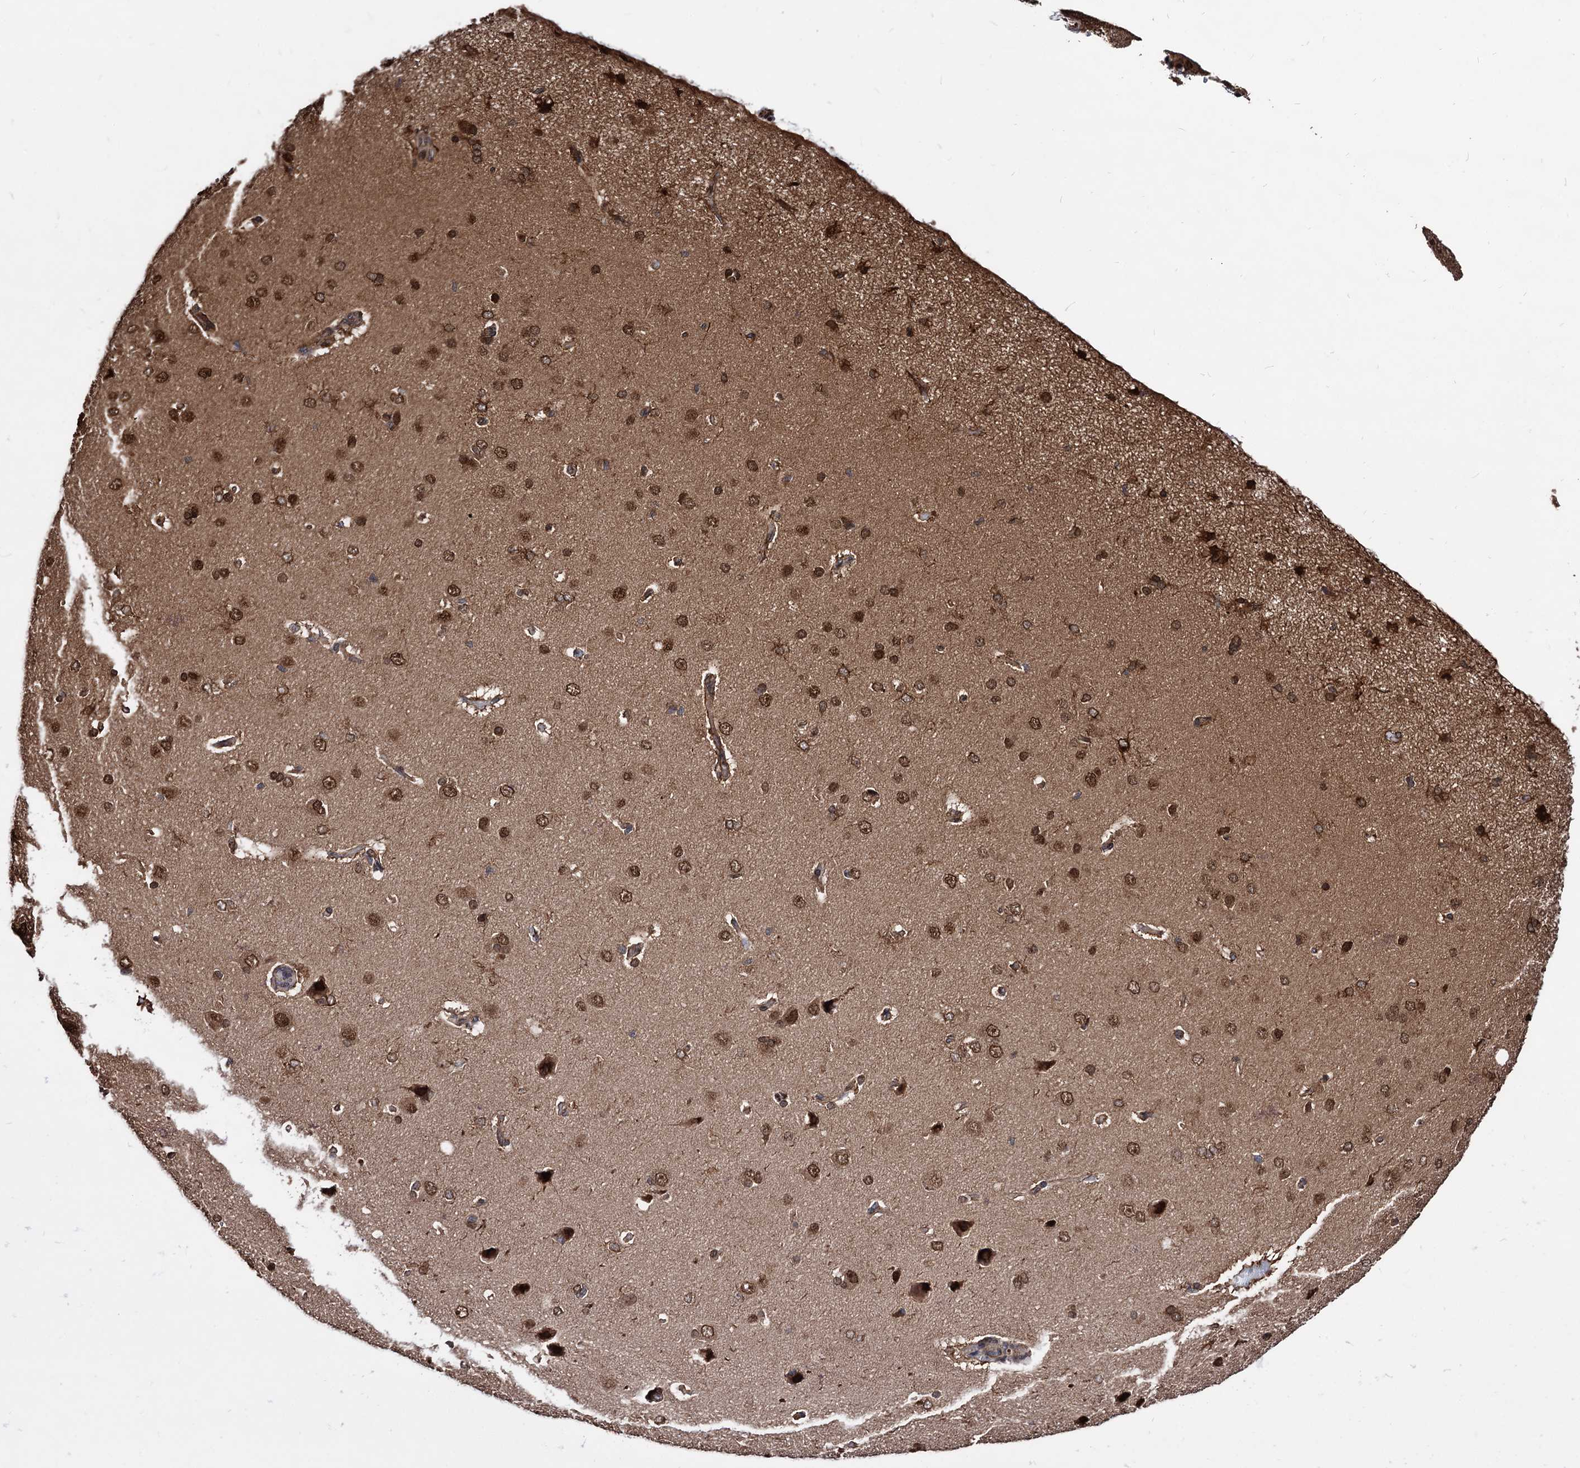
{"staining": {"intensity": "strong", "quantity": ">75%", "location": "cytoplasmic/membranous"}, "tissue": "cerebral cortex", "cell_type": "Endothelial cells", "image_type": "normal", "snomed": [{"axis": "morphology", "description": "Normal tissue, NOS"}, {"axis": "topography", "description": "Cerebral cortex"}], "caption": "Protein staining of normal cerebral cortex exhibits strong cytoplasmic/membranous staining in about >75% of endothelial cells. The staining was performed using DAB to visualize the protein expression in brown, while the nuclei were stained in blue with hematoxylin (Magnification: 20x).", "gene": "ANKRD12", "patient": {"sex": "male", "age": 62}}